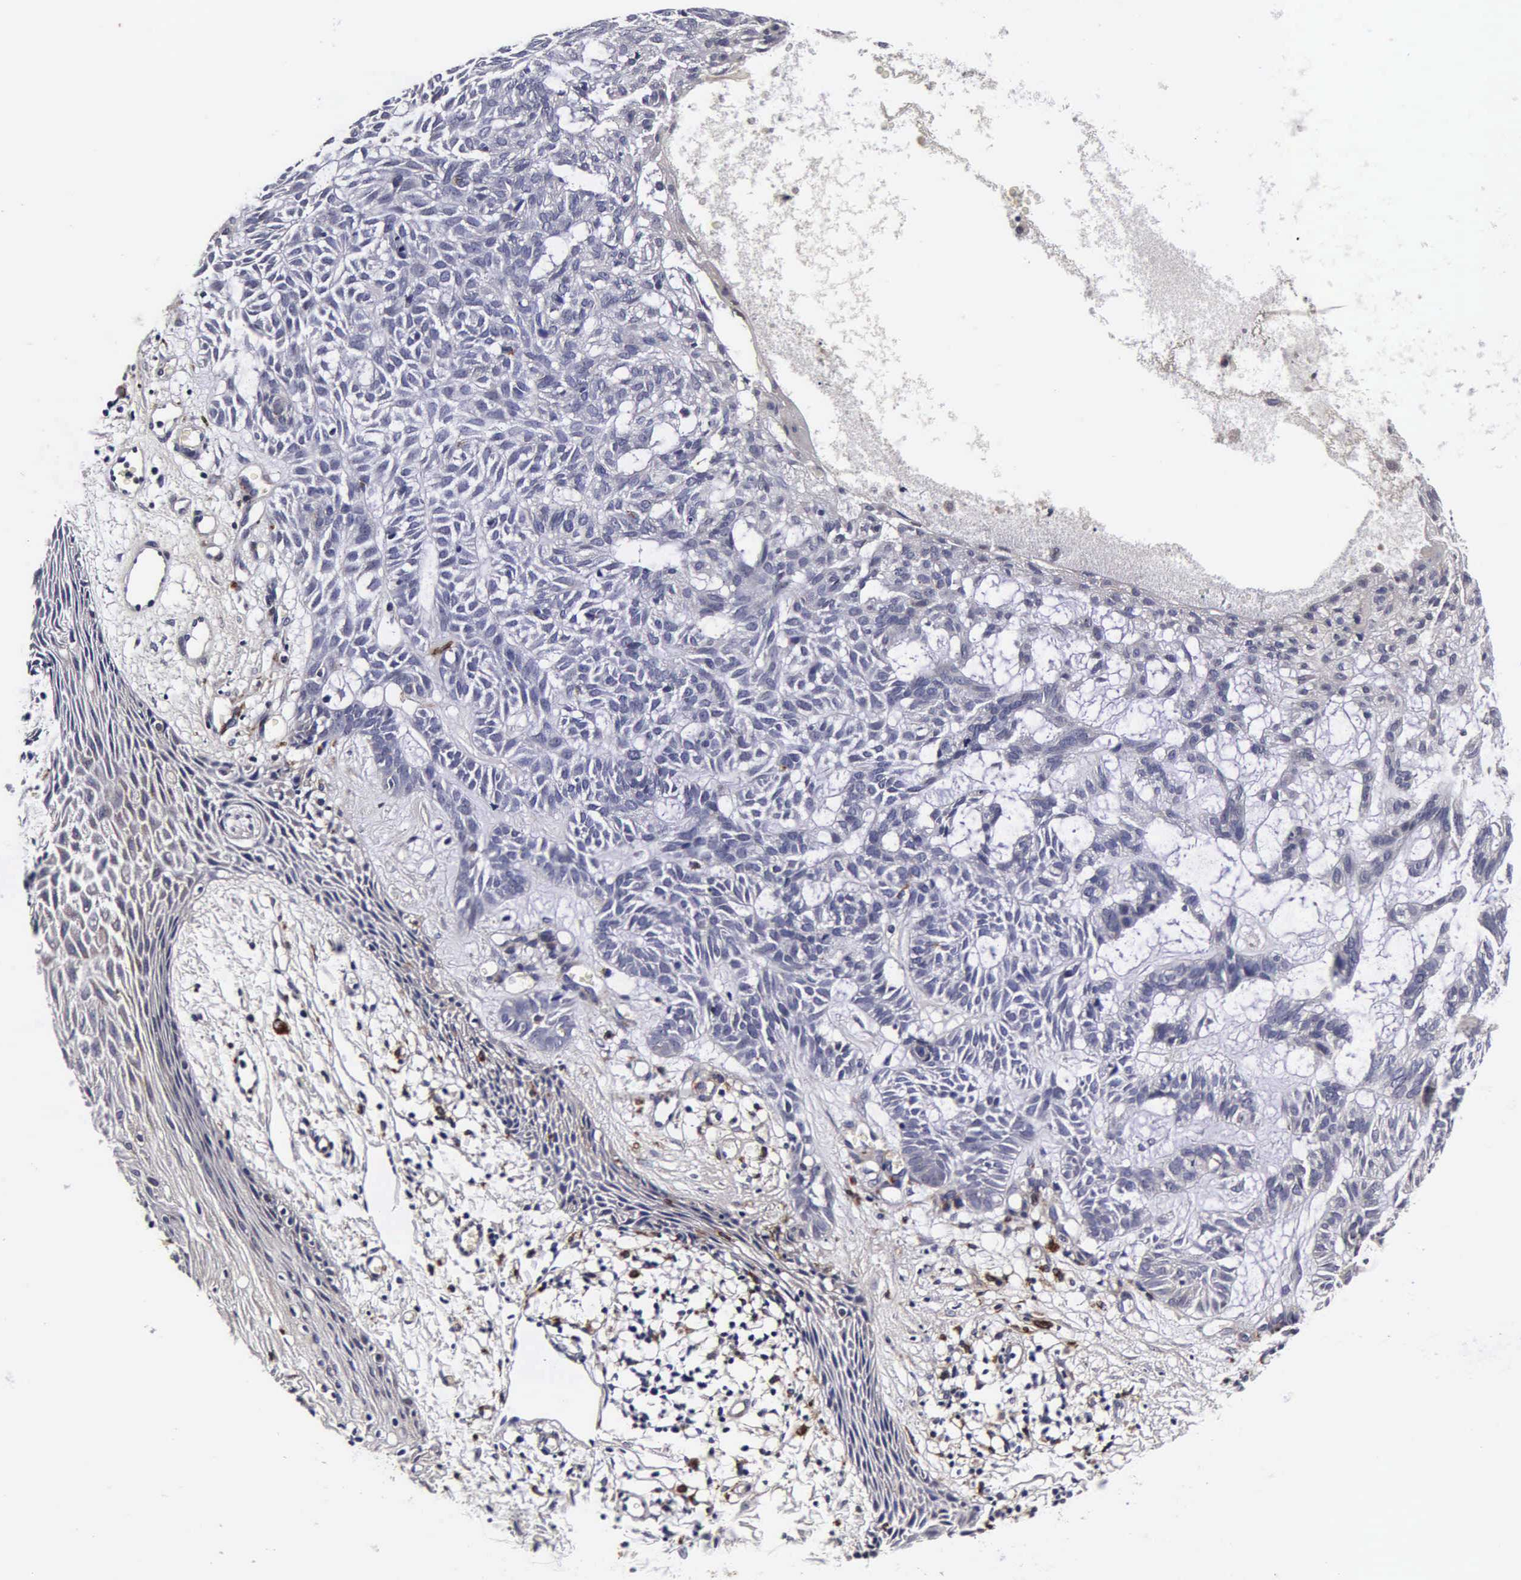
{"staining": {"intensity": "negative", "quantity": "none", "location": "none"}, "tissue": "skin cancer", "cell_type": "Tumor cells", "image_type": "cancer", "snomed": [{"axis": "morphology", "description": "Basal cell carcinoma"}, {"axis": "topography", "description": "Skin"}], "caption": "Tumor cells are negative for protein expression in human basal cell carcinoma (skin).", "gene": "CST3", "patient": {"sex": "male", "age": 75}}